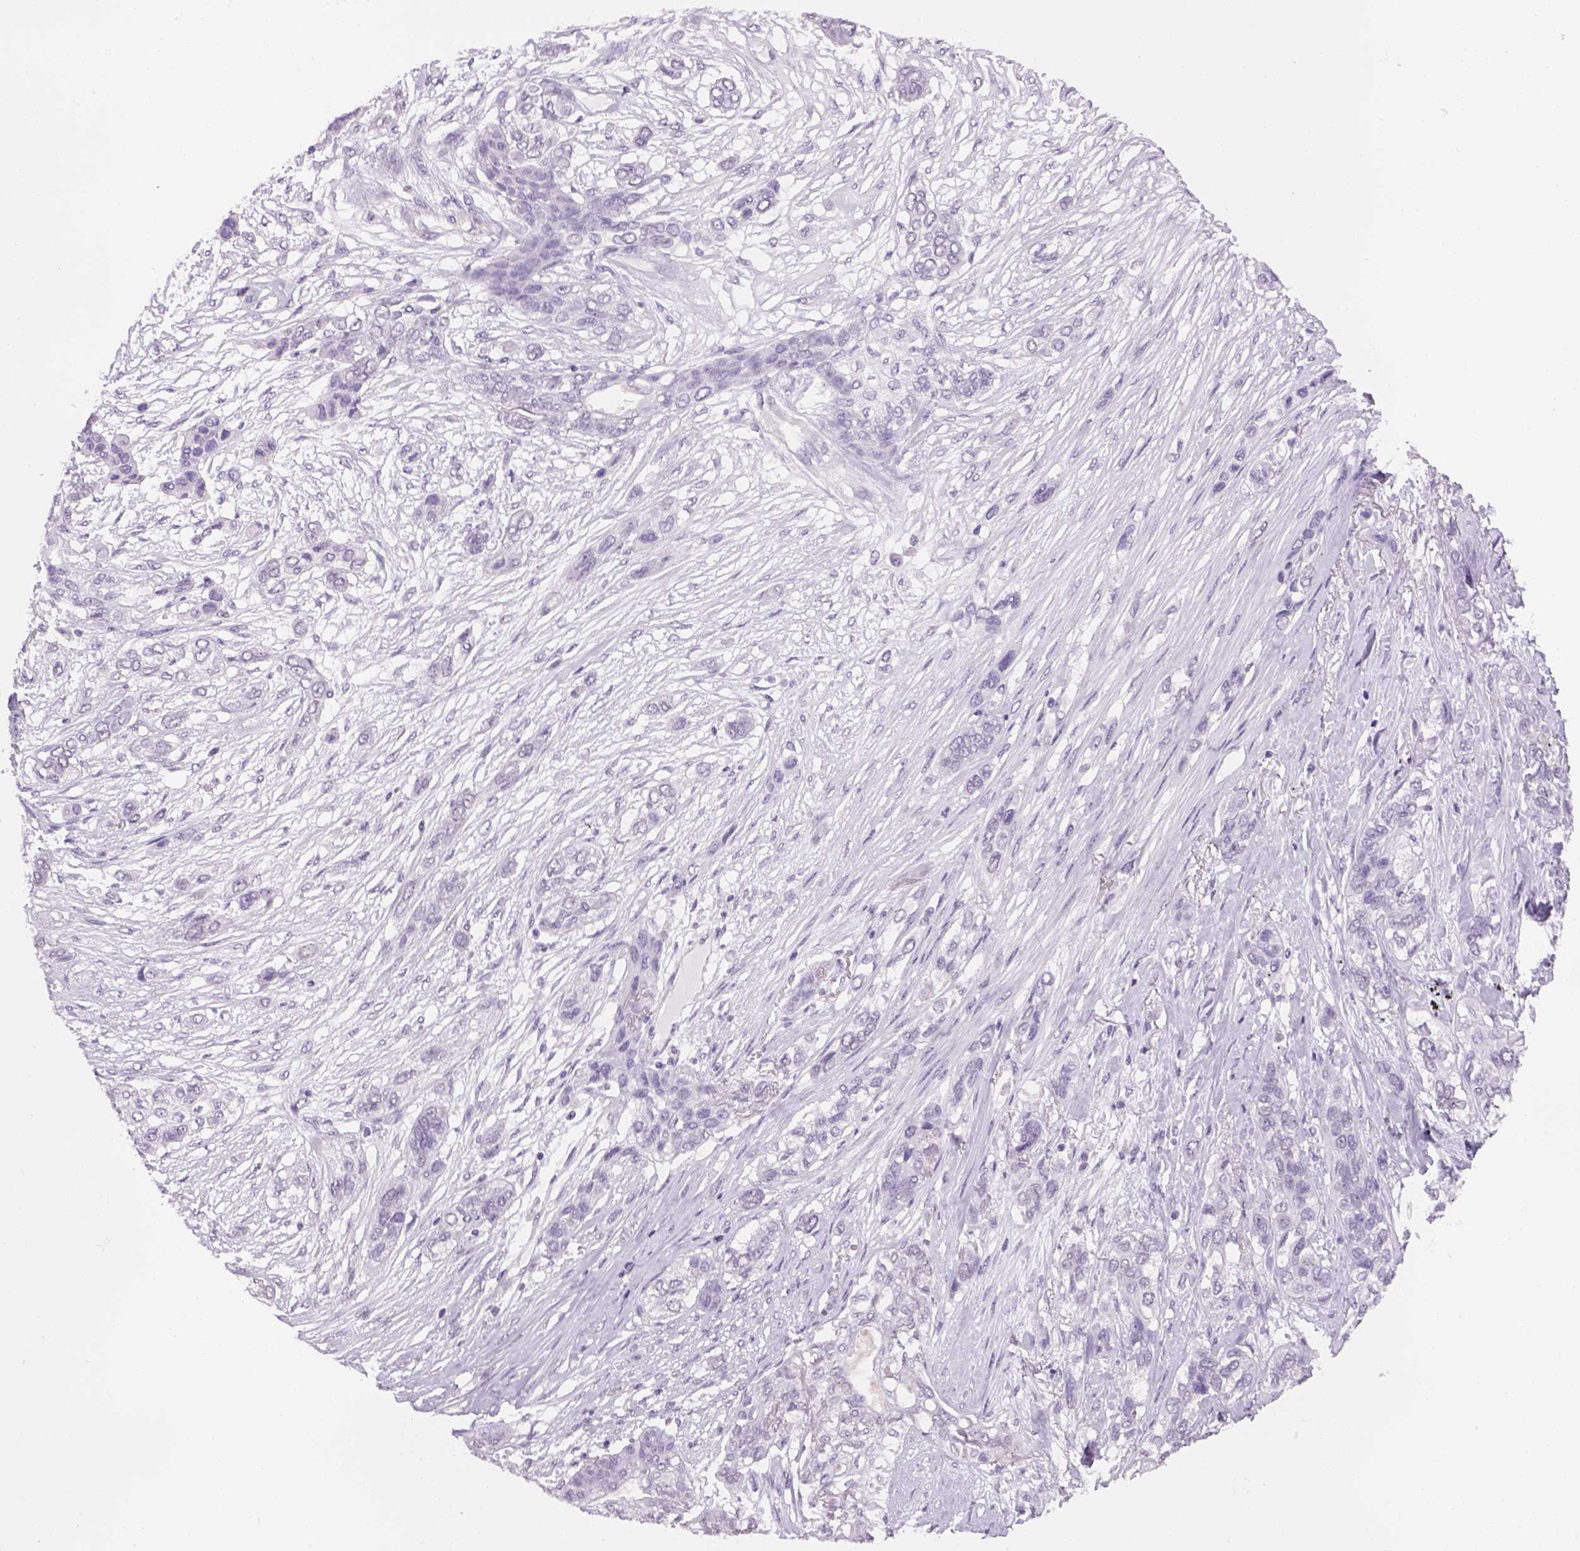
{"staining": {"intensity": "negative", "quantity": "none", "location": "none"}, "tissue": "lung cancer", "cell_type": "Tumor cells", "image_type": "cancer", "snomed": [{"axis": "morphology", "description": "Squamous cell carcinoma, NOS"}, {"axis": "topography", "description": "Lung"}], "caption": "Lung cancer (squamous cell carcinoma) was stained to show a protein in brown. There is no significant expression in tumor cells.", "gene": "PRRT1", "patient": {"sex": "female", "age": 70}}